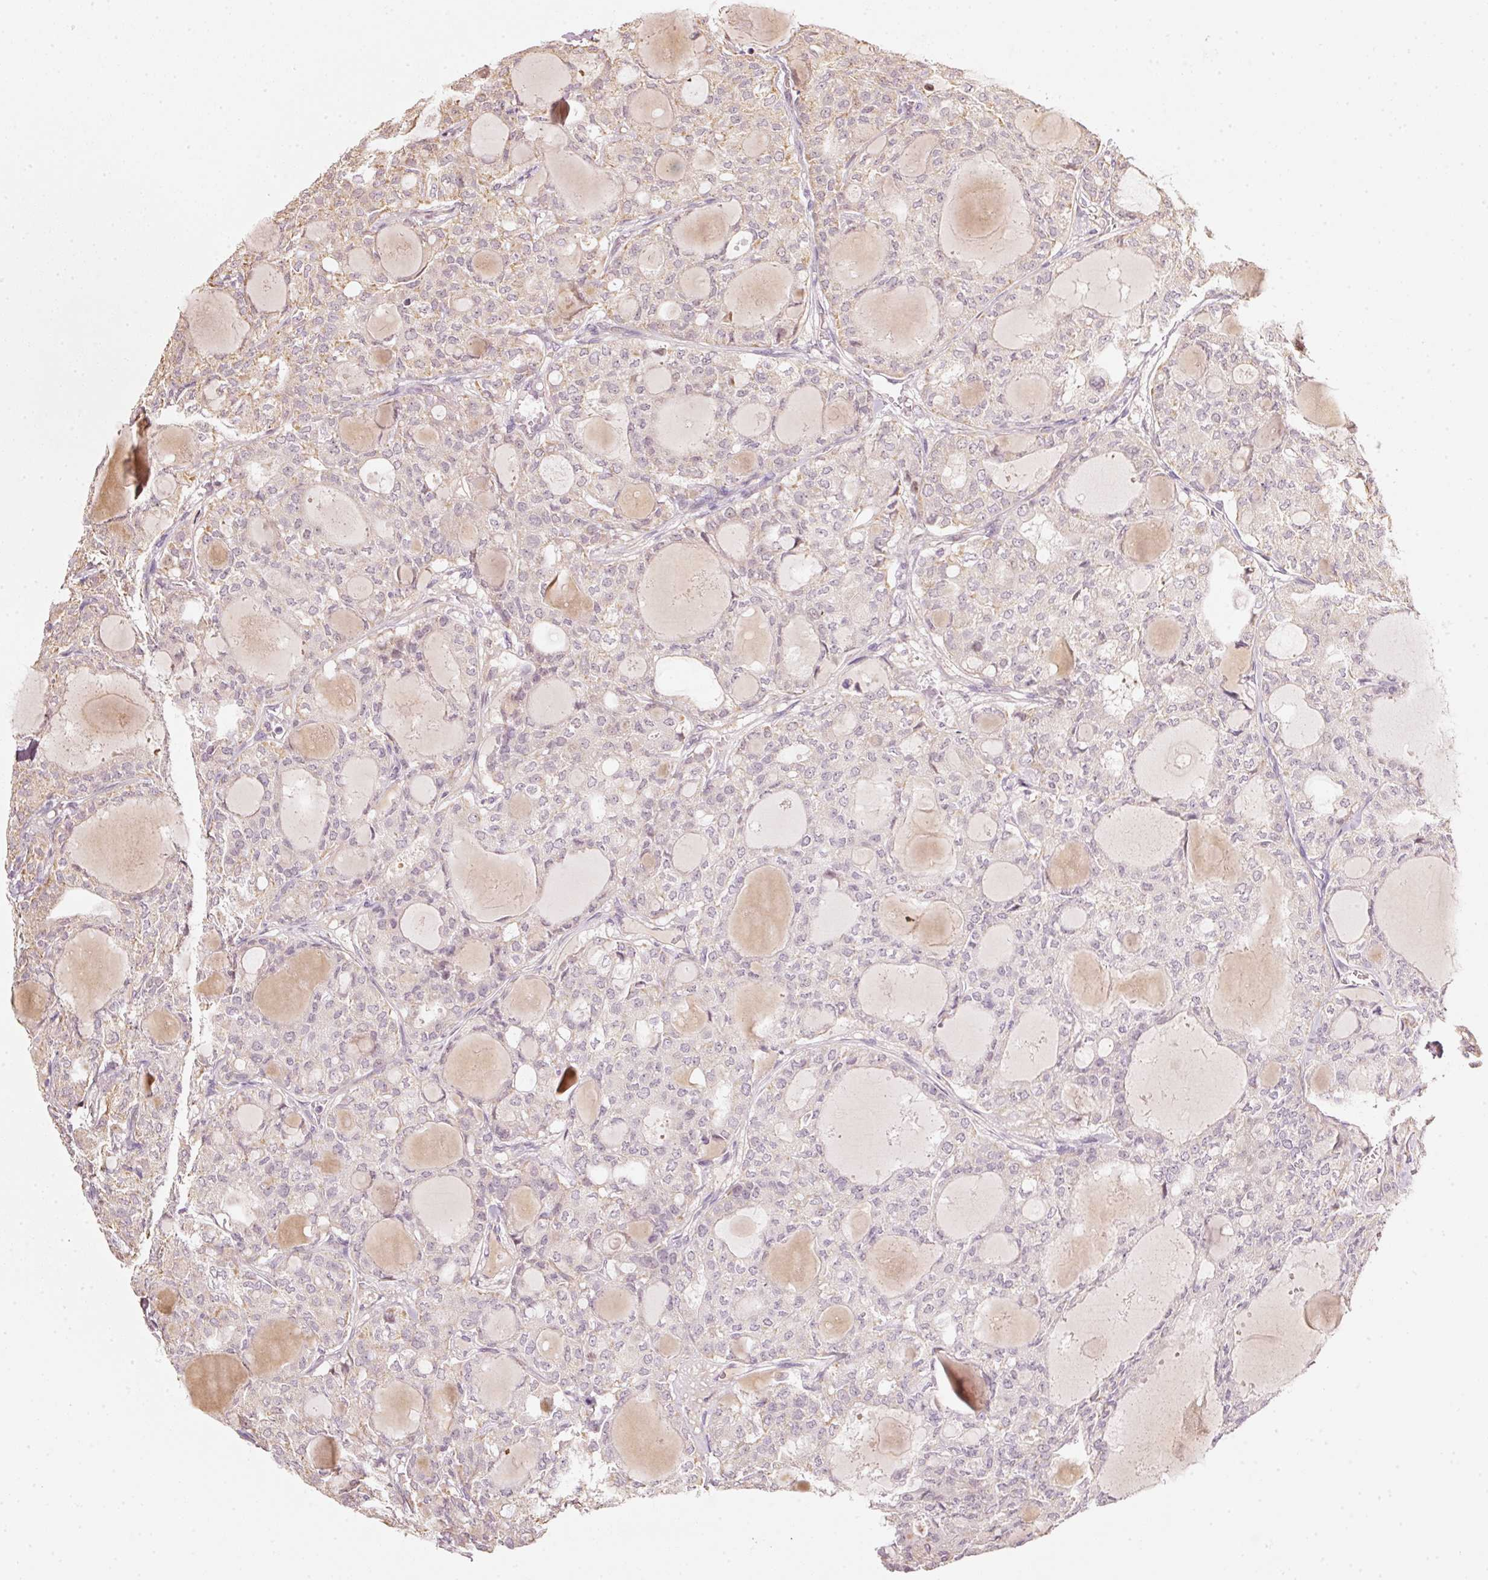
{"staining": {"intensity": "negative", "quantity": "none", "location": "none"}, "tissue": "thyroid cancer", "cell_type": "Tumor cells", "image_type": "cancer", "snomed": [{"axis": "morphology", "description": "Follicular adenoma carcinoma, NOS"}, {"axis": "topography", "description": "Thyroid gland"}], "caption": "Immunohistochemistry (IHC) micrograph of thyroid cancer stained for a protein (brown), which demonstrates no staining in tumor cells.", "gene": "RAB35", "patient": {"sex": "male", "age": 75}}